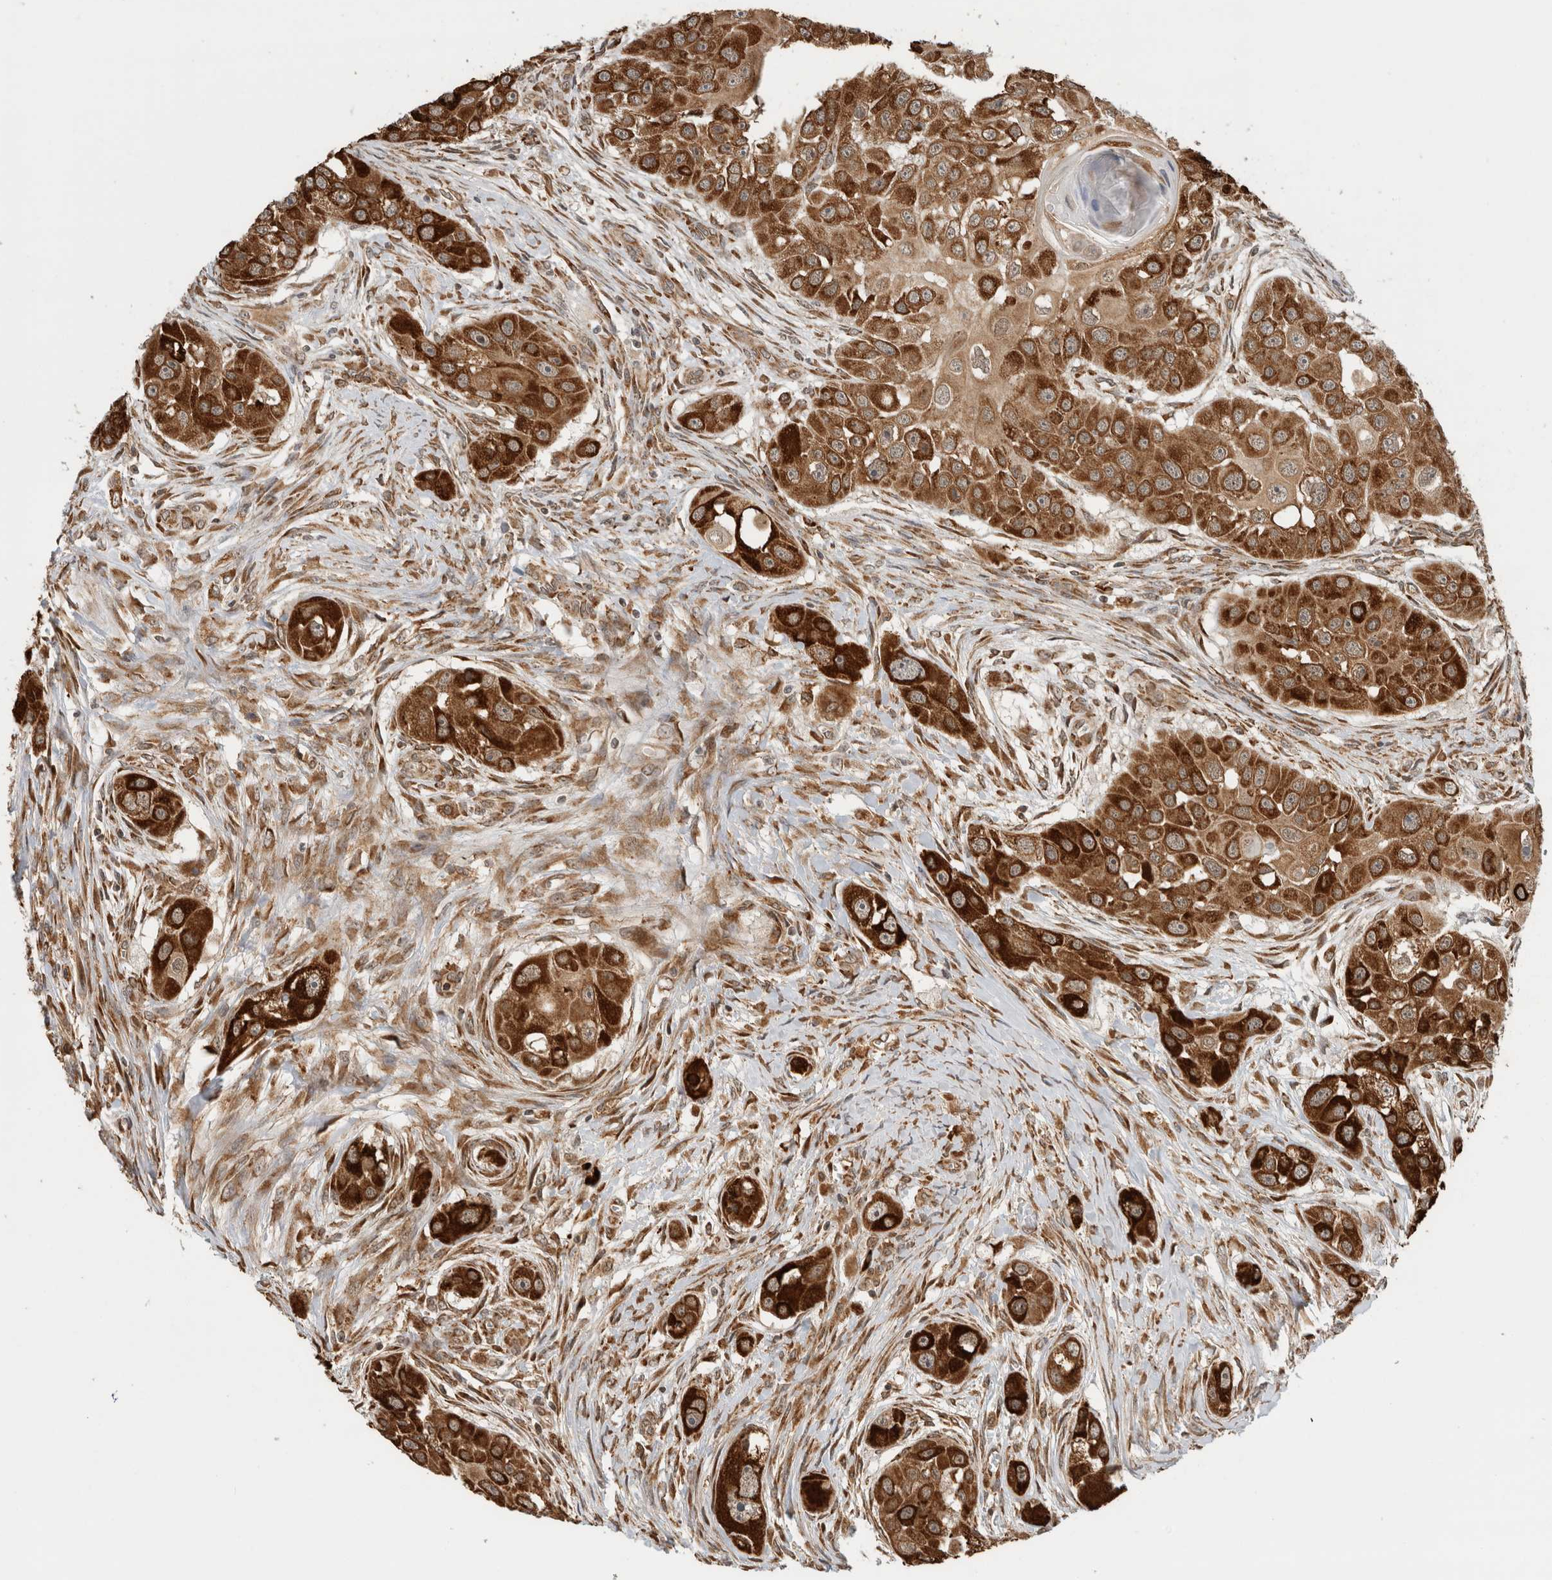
{"staining": {"intensity": "strong", "quantity": ">75%", "location": "cytoplasmic/membranous"}, "tissue": "head and neck cancer", "cell_type": "Tumor cells", "image_type": "cancer", "snomed": [{"axis": "morphology", "description": "Normal tissue, NOS"}, {"axis": "morphology", "description": "Squamous cell carcinoma, NOS"}, {"axis": "topography", "description": "Skeletal muscle"}, {"axis": "topography", "description": "Head-Neck"}], "caption": "Human head and neck cancer stained with a protein marker displays strong staining in tumor cells.", "gene": "MS4A7", "patient": {"sex": "male", "age": 51}}